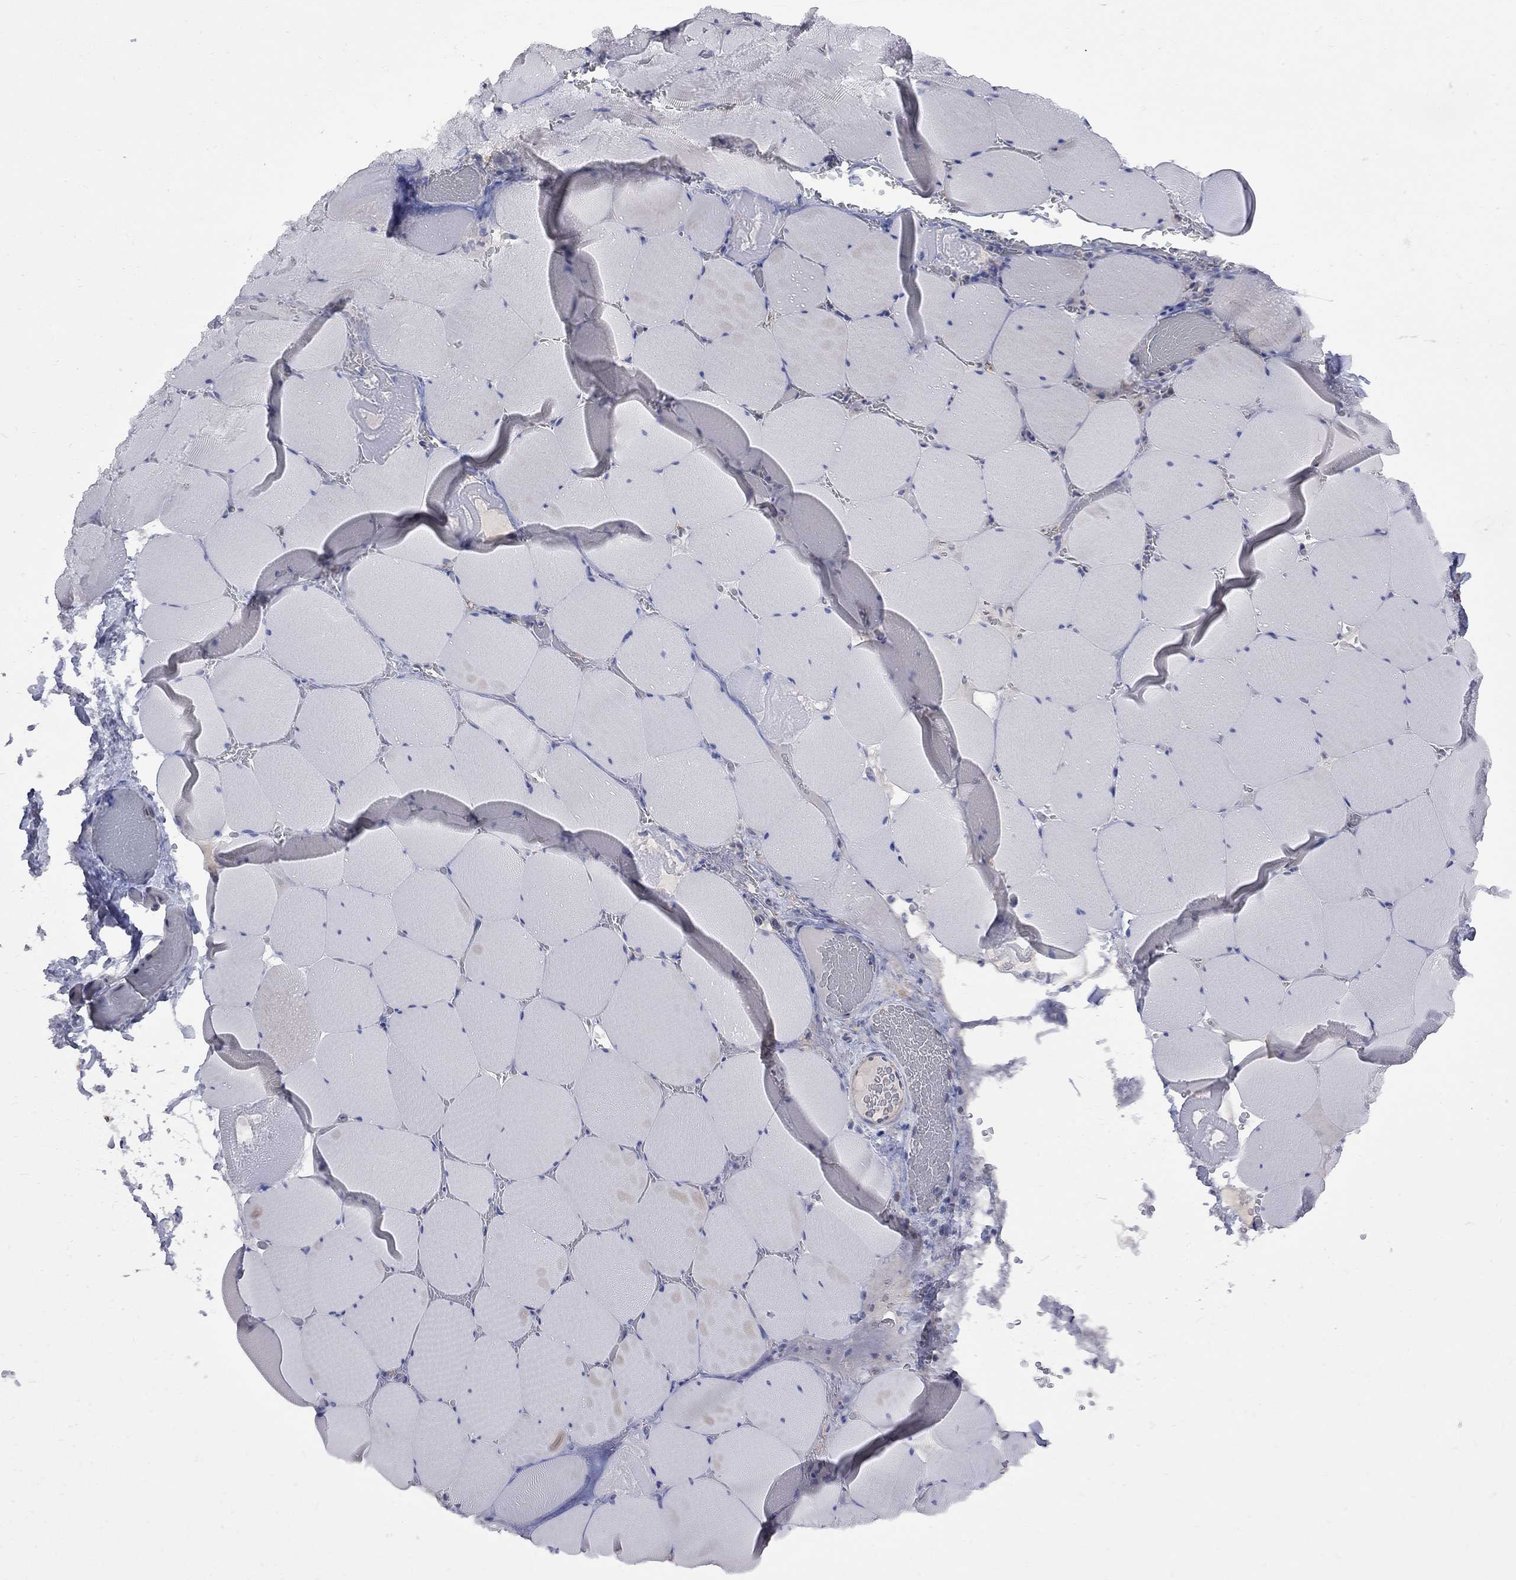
{"staining": {"intensity": "negative", "quantity": "none", "location": "none"}, "tissue": "skeletal muscle", "cell_type": "Myocytes", "image_type": "normal", "snomed": [{"axis": "morphology", "description": "Normal tissue, NOS"}, {"axis": "morphology", "description": "Malignant melanoma, Metastatic site"}, {"axis": "topography", "description": "Skeletal muscle"}], "caption": "This is an IHC image of normal human skeletal muscle. There is no staining in myocytes.", "gene": "MTHFR", "patient": {"sex": "male", "age": 50}}